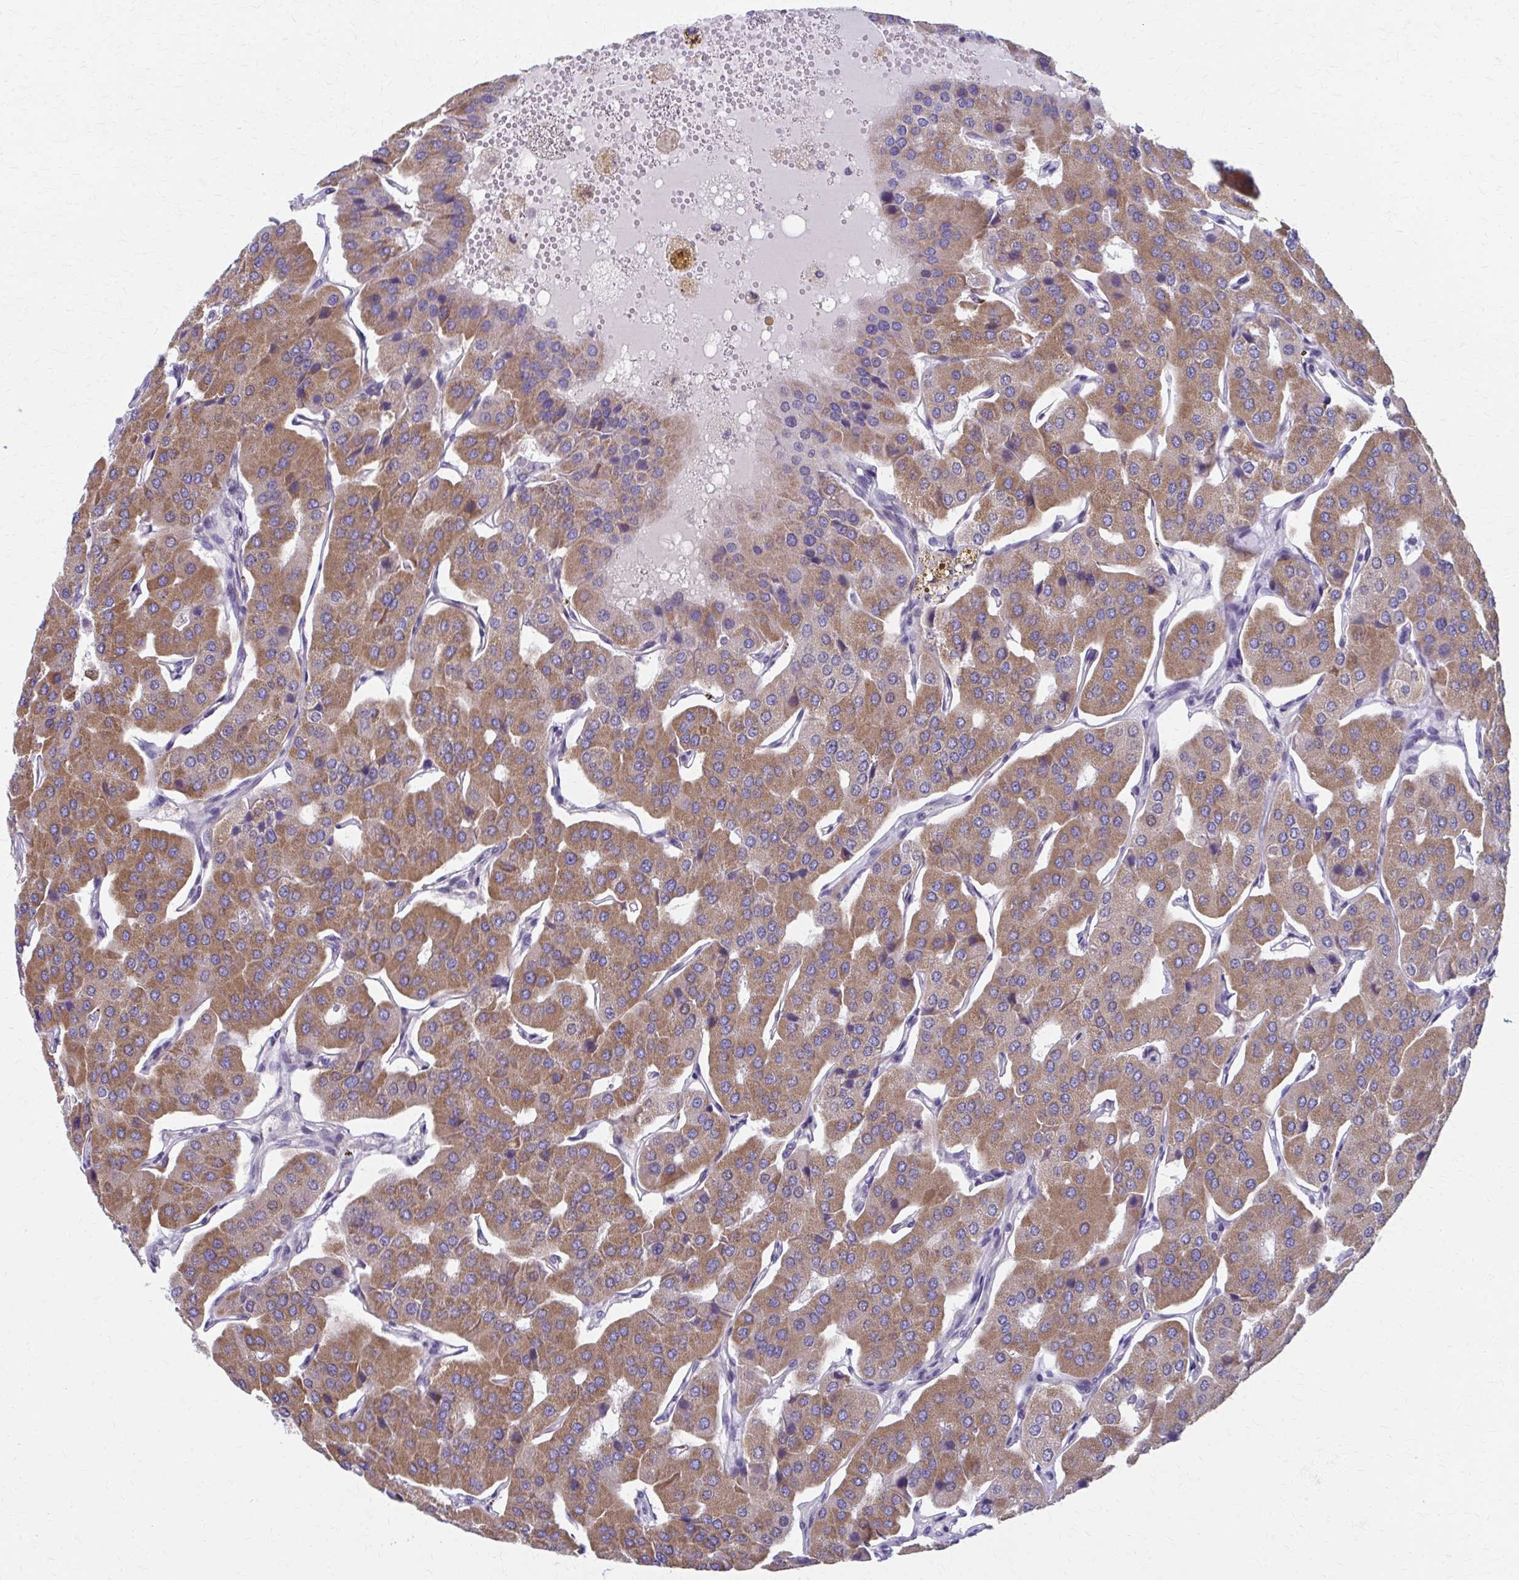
{"staining": {"intensity": "moderate", "quantity": ">75%", "location": "cytoplasmic/membranous"}, "tissue": "parathyroid gland", "cell_type": "Glandular cells", "image_type": "normal", "snomed": [{"axis": "morphology", "description": "Normal tissue, NOS"}, {"axis": "morphology", "description": "Adenoma, NOS"}, {"axis": "topography", "description": "Parathyroid gland"}], "caption": "Parathyroid gland stained for a protein reveals moderate cytoplasmic/membranous positivity in glandular cells. (DAB (3,3'-diaminobenzidine) IHC, brown staining for protein, blue staining for nuclei).", "gene": "SPATS2L", "patient": {"sex": "female", "age": 86}}